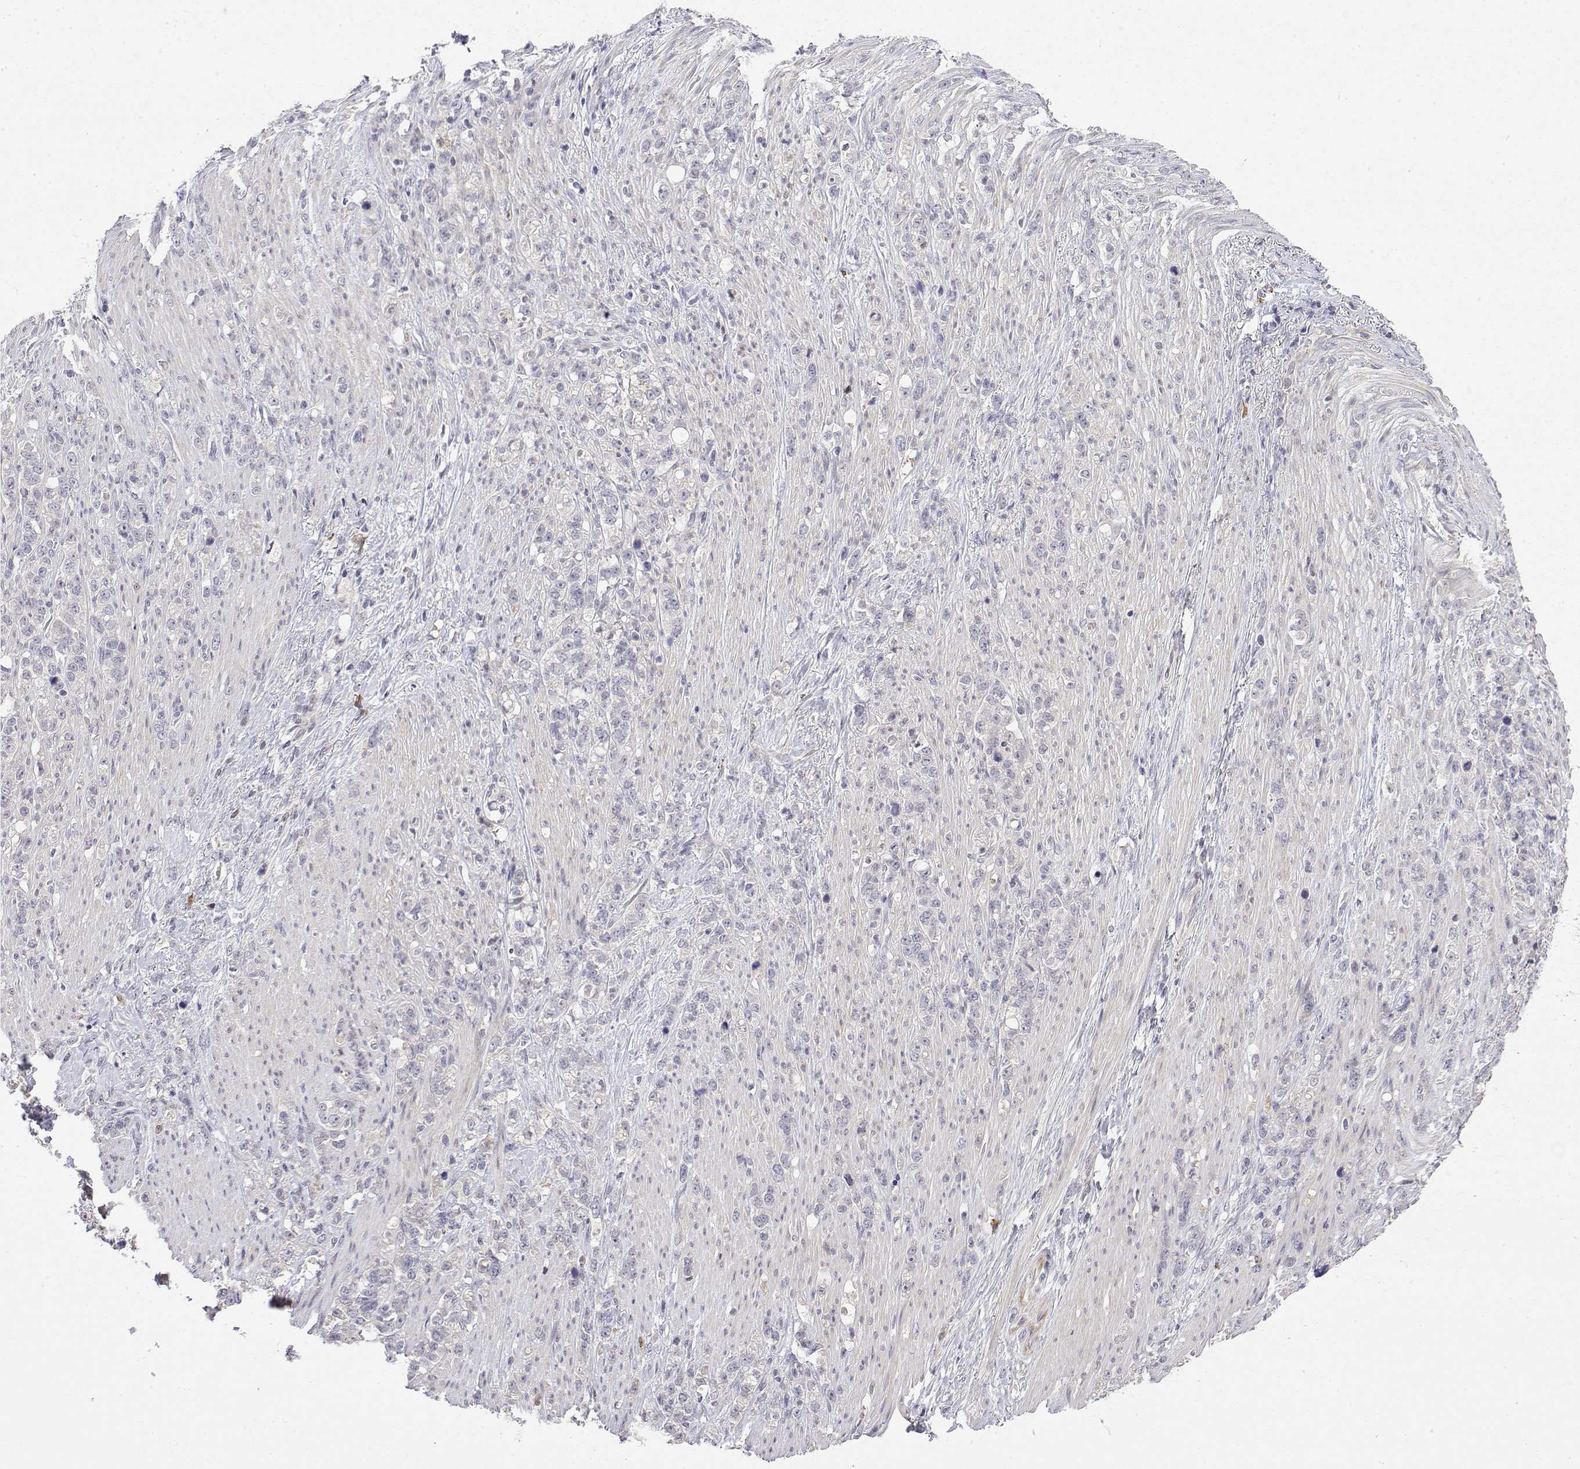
{"staining": {"intensity": "negative", "quantity": "none", "location": "none"}, "tissue": "stomach cancer", "cell_type": "Tumor cells", "image_type": "cancer", "snomed": [{"axis": "morphology", "description": "Adenocarcinoma, NOS"}, {"axis": "topography", "description": "Stomach, lower"}], "caption": "Tumor cells are negative for protein expression in human adenocarcinoma (stomach). (Stains: DAB (3,3'-diaminobenzidine) immunohistochemistry with hematoxylin counter stain, Microscopy: brightfield microscopy at high magnification).", "gene": "IGFBP4", "patient": {"sex": "male", "age": 88}}